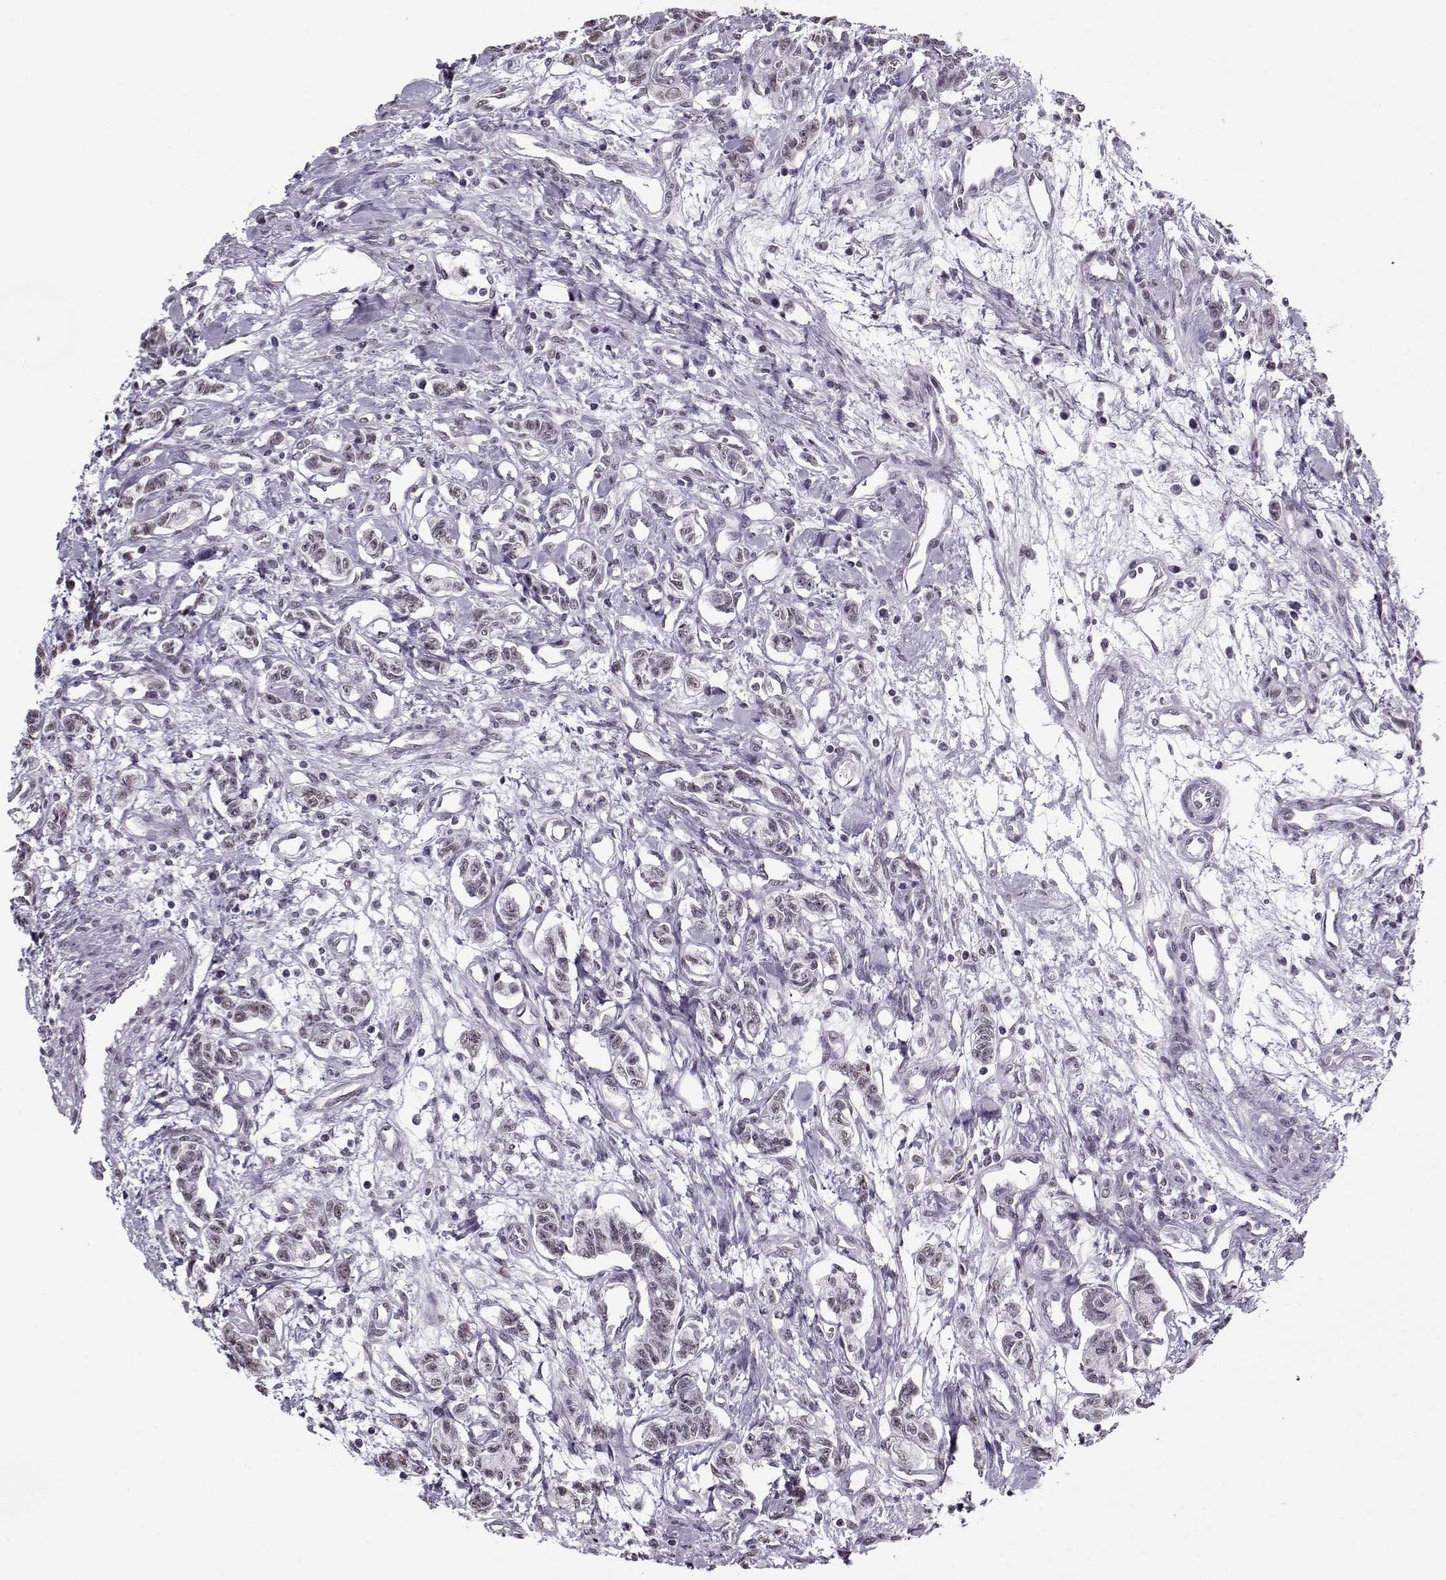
{"staining": {"intensity": "negative", "quantity": "none", "location": "none"}, "tissue": "carcinoid", "cell_type": "Tumor cells", "image_type": "cancer", "snomed": [{"axis": "morphology", "description": "Carcinoid, malignant, NOS"}, {"axis": "topography", "description": "Kidney"}], "caption": "Carcinoid was stained to show a protein in brown. There is no significant staining in tumor cells.", "gene": "PRMT8", "patient": {"sex": "female", "age": 41}}